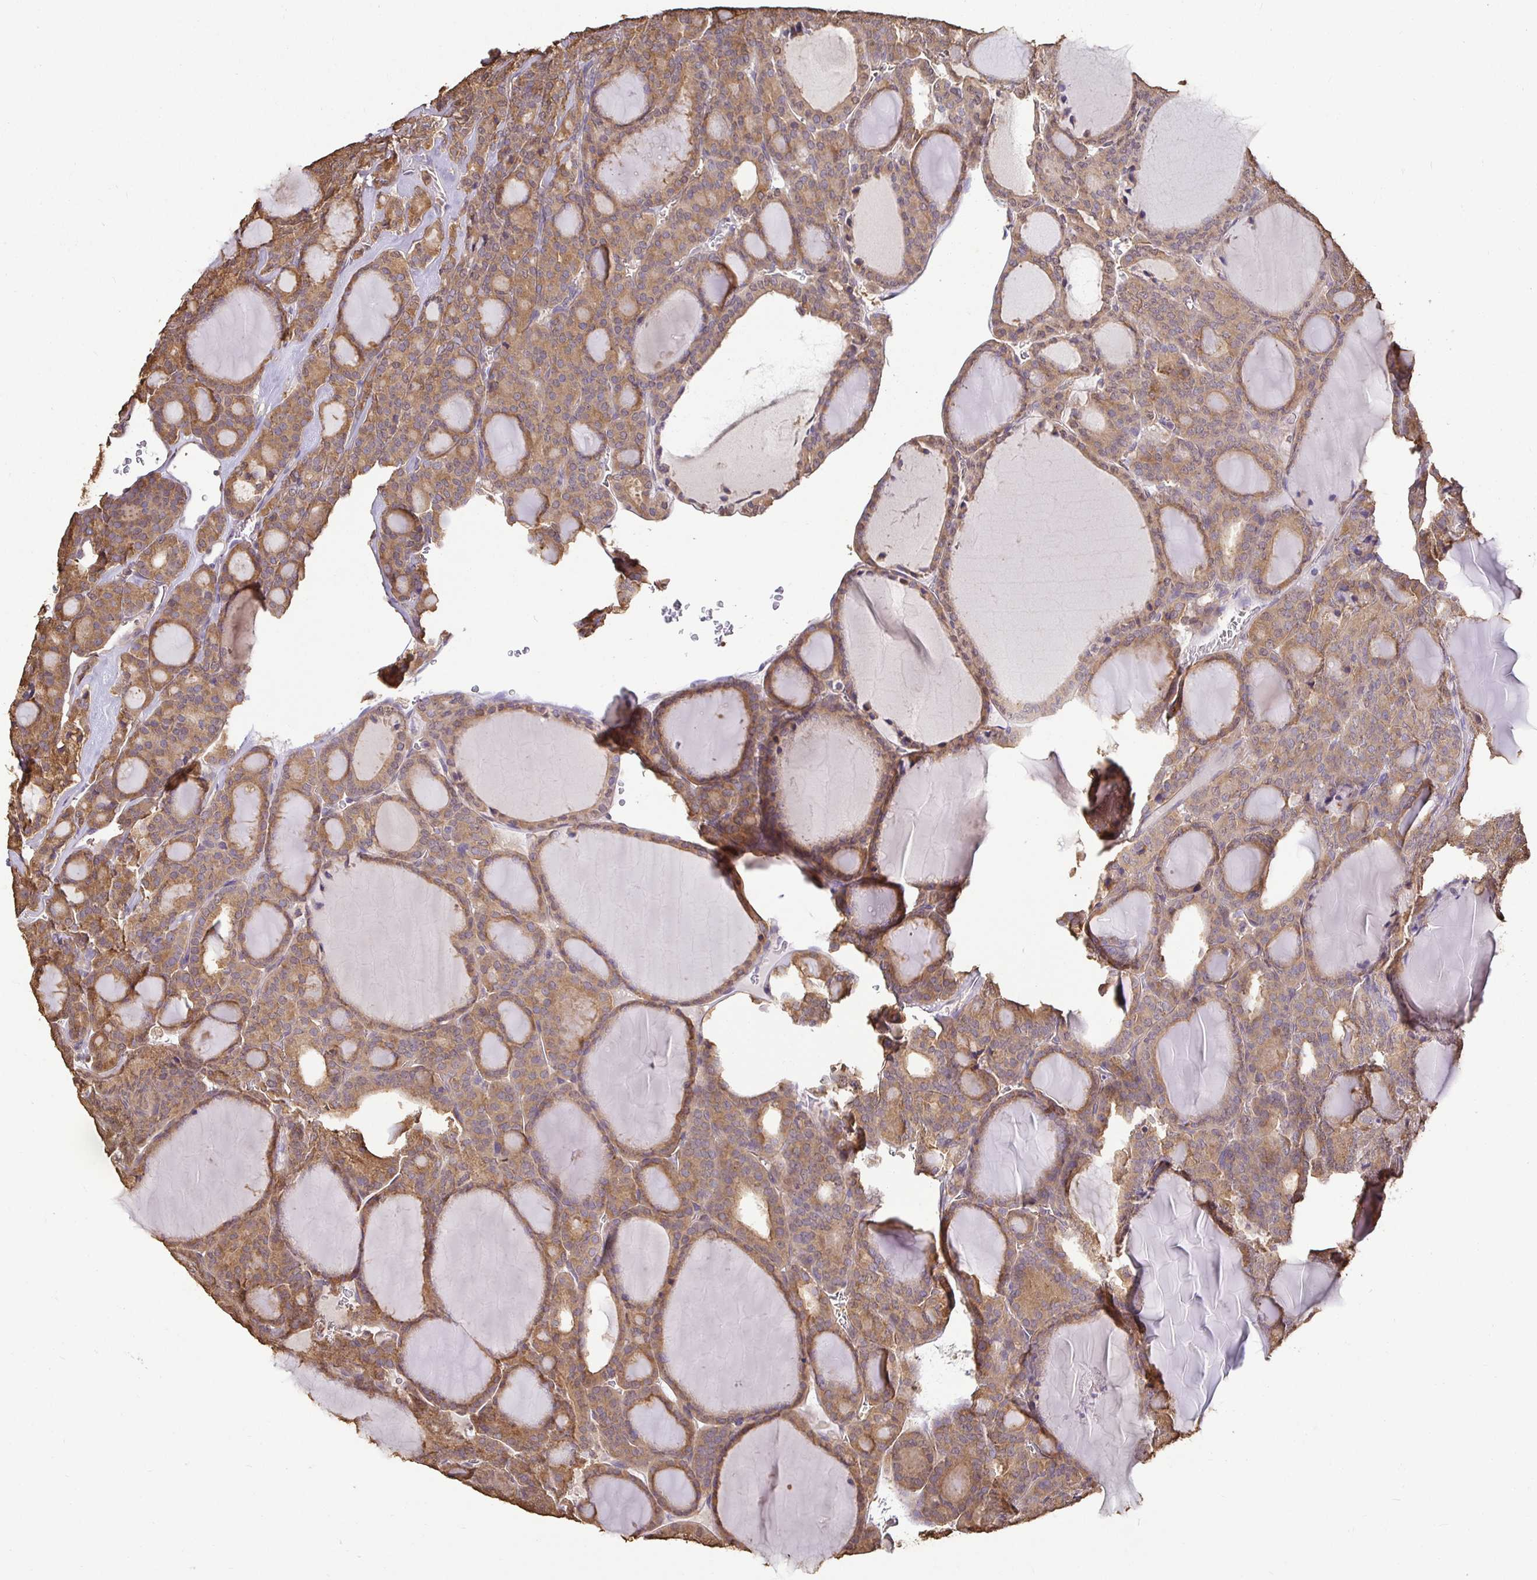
{"staining": {"intensity": "moderate", "quantity": ">75%", "location": "cytoplasmic/membranous"}, "tissue": "thyroid cancer", "cell_type": "Tumor cells", "image_type": "cancer", "snomed": [{"axis": "morphology", "description": "Follicular adenoma carcinoma, NOS"}, {"axis": "topography", "description": "Thyroid gland"}], "caption": "IHC of human thyroid cancer (follicular adenoma carcinoma) shows medium levels of moderate cytoplasmic/membranous staining in approximately >75% of tumor cells.", "gene": "MAPK8IP3", "patient": {"sex": "male", "age": 74}}